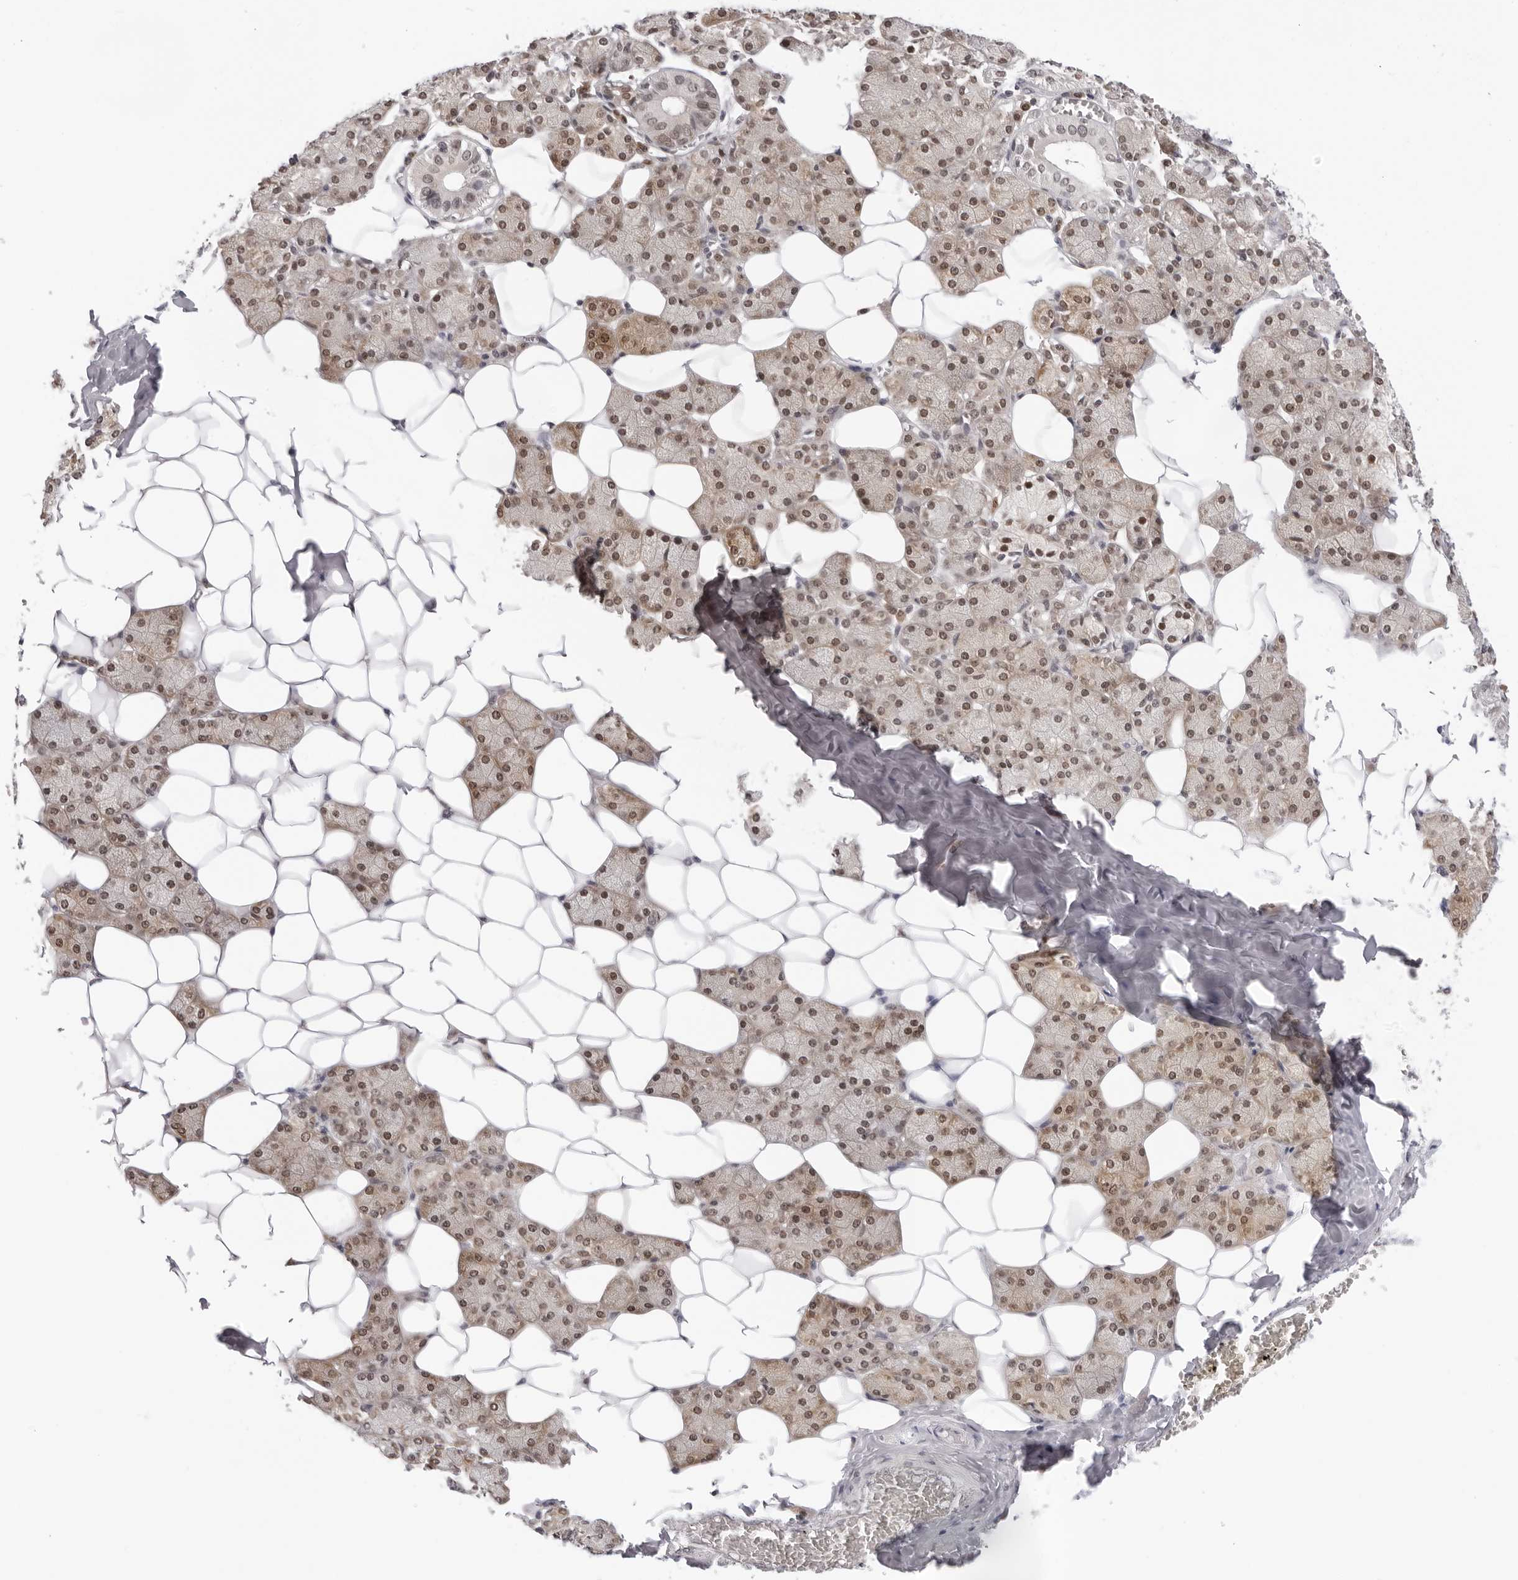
{"staining": {"intensity": "moderate", "quantity": ">75%", "location": "nuclear"}, "tissue": "salivary gland", "cell_type": "Glandular cells", "image_type": "normal", "snomed": [{"axis": "morphology", "description": "Normal tissue, NOS"}, {"axis": "topography", "description": "Salivary gland"}], "caption": "An immunohistochemistry micrograph of normal tissue is shown. Protein staining in brown highlights moderate nuclear positivity in salivary gland within glandular cells. The staining is performed using DAB (3,3'-diaminobenzidine) brown chromogen to label protein expression. The nuclei are counter-stained blue using hematoxylin.", "gene": "WDR77", "patient": {"sex": "female", "age": 33}}